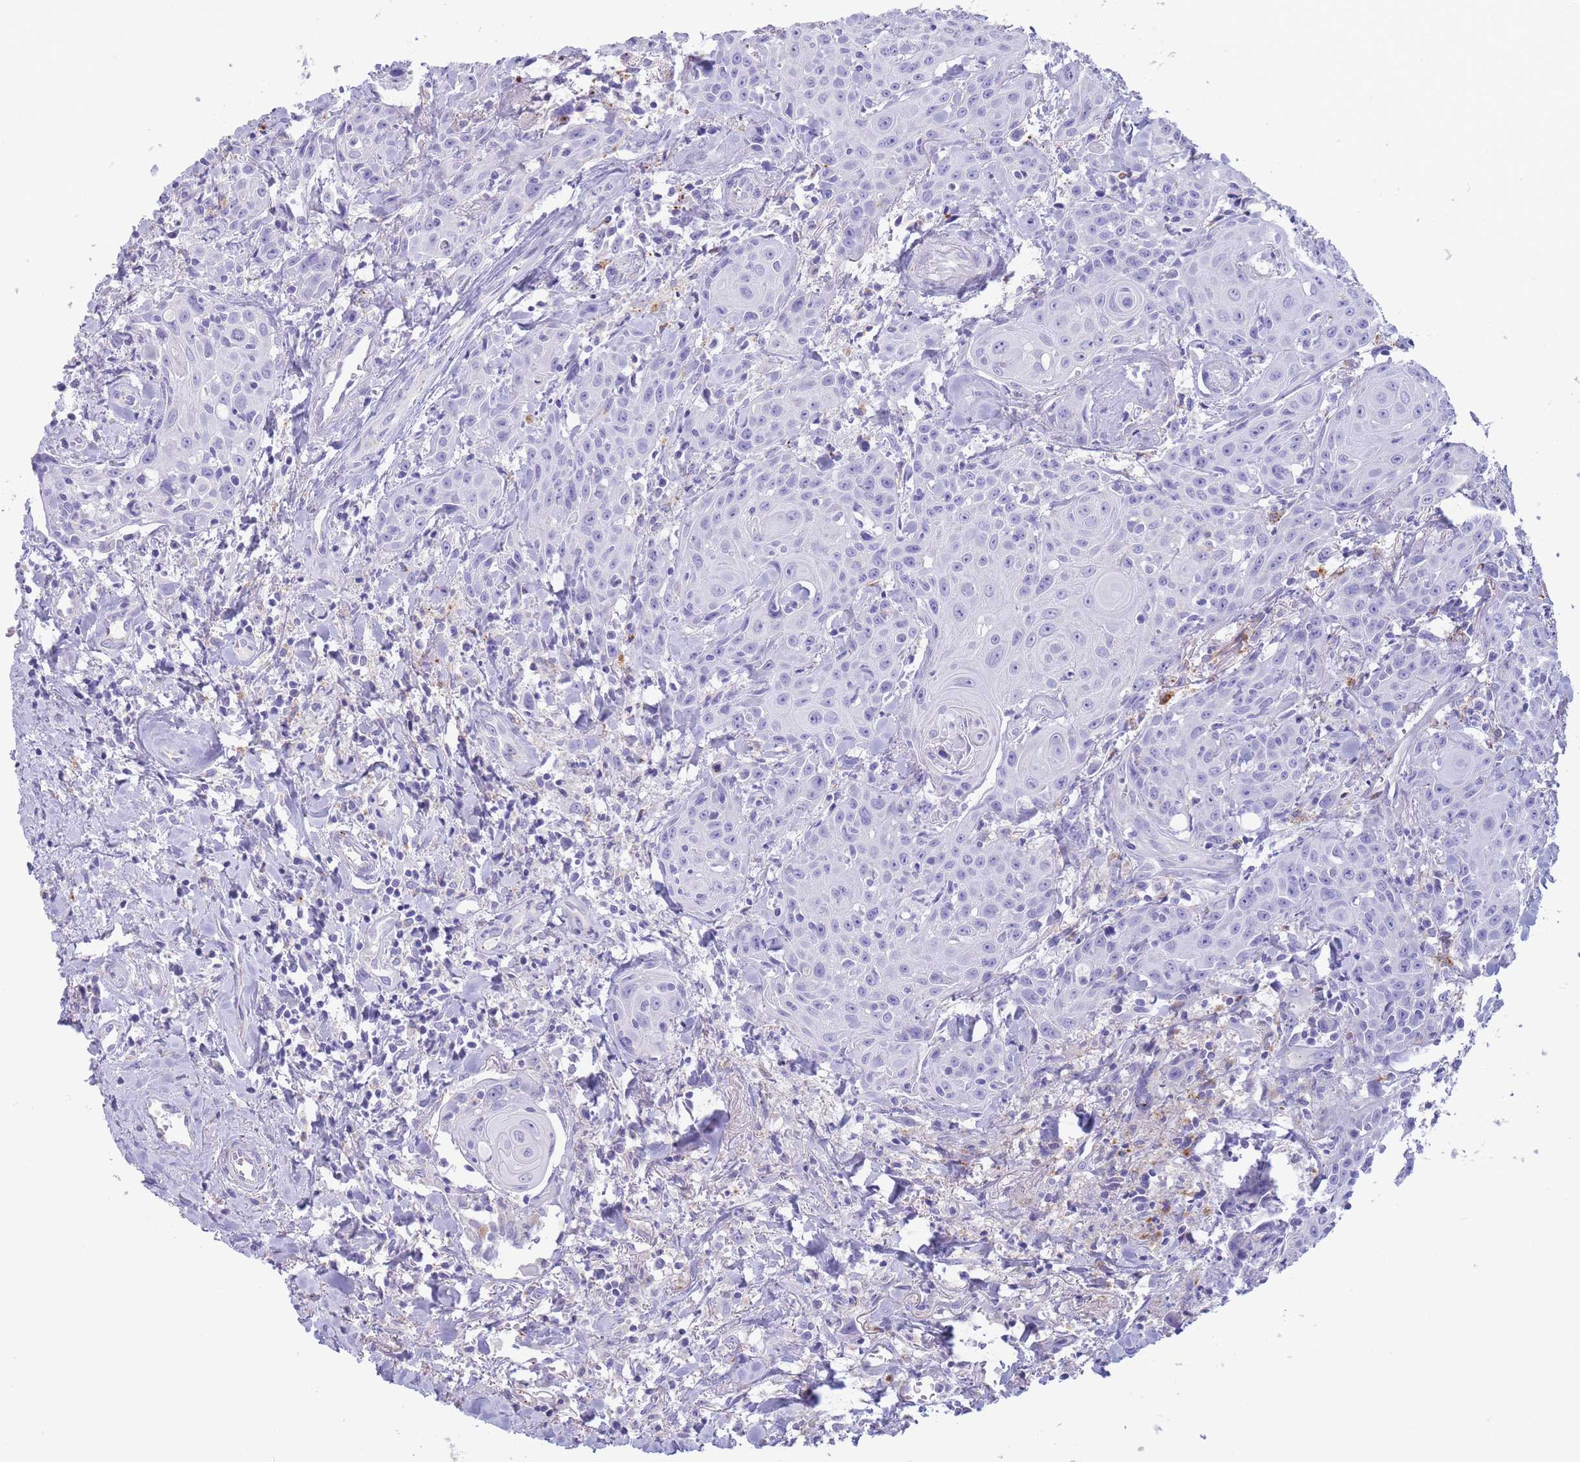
{"staining": {"intensity": "negative", "quantity": "none", "location": "none"}, "tissue": "head and neck cancer", "cell_type": "Tumor cells", "image_type": "cancer", "snomed": [{"axis": "morphology", "description": "Squamous cell carcinoma, NOS"}, {"axis": "topography", "description": "Oral tissue"}, {"axis": "topography", "description": "Head-Neck"}], "caption": "DAB immunohistochemical staining of squamous cell carcinoma (head and neck) exhibits no significant staining in tumor cells.", "gene": "GAA", "patient": {"sex": "female", "age": 82}}